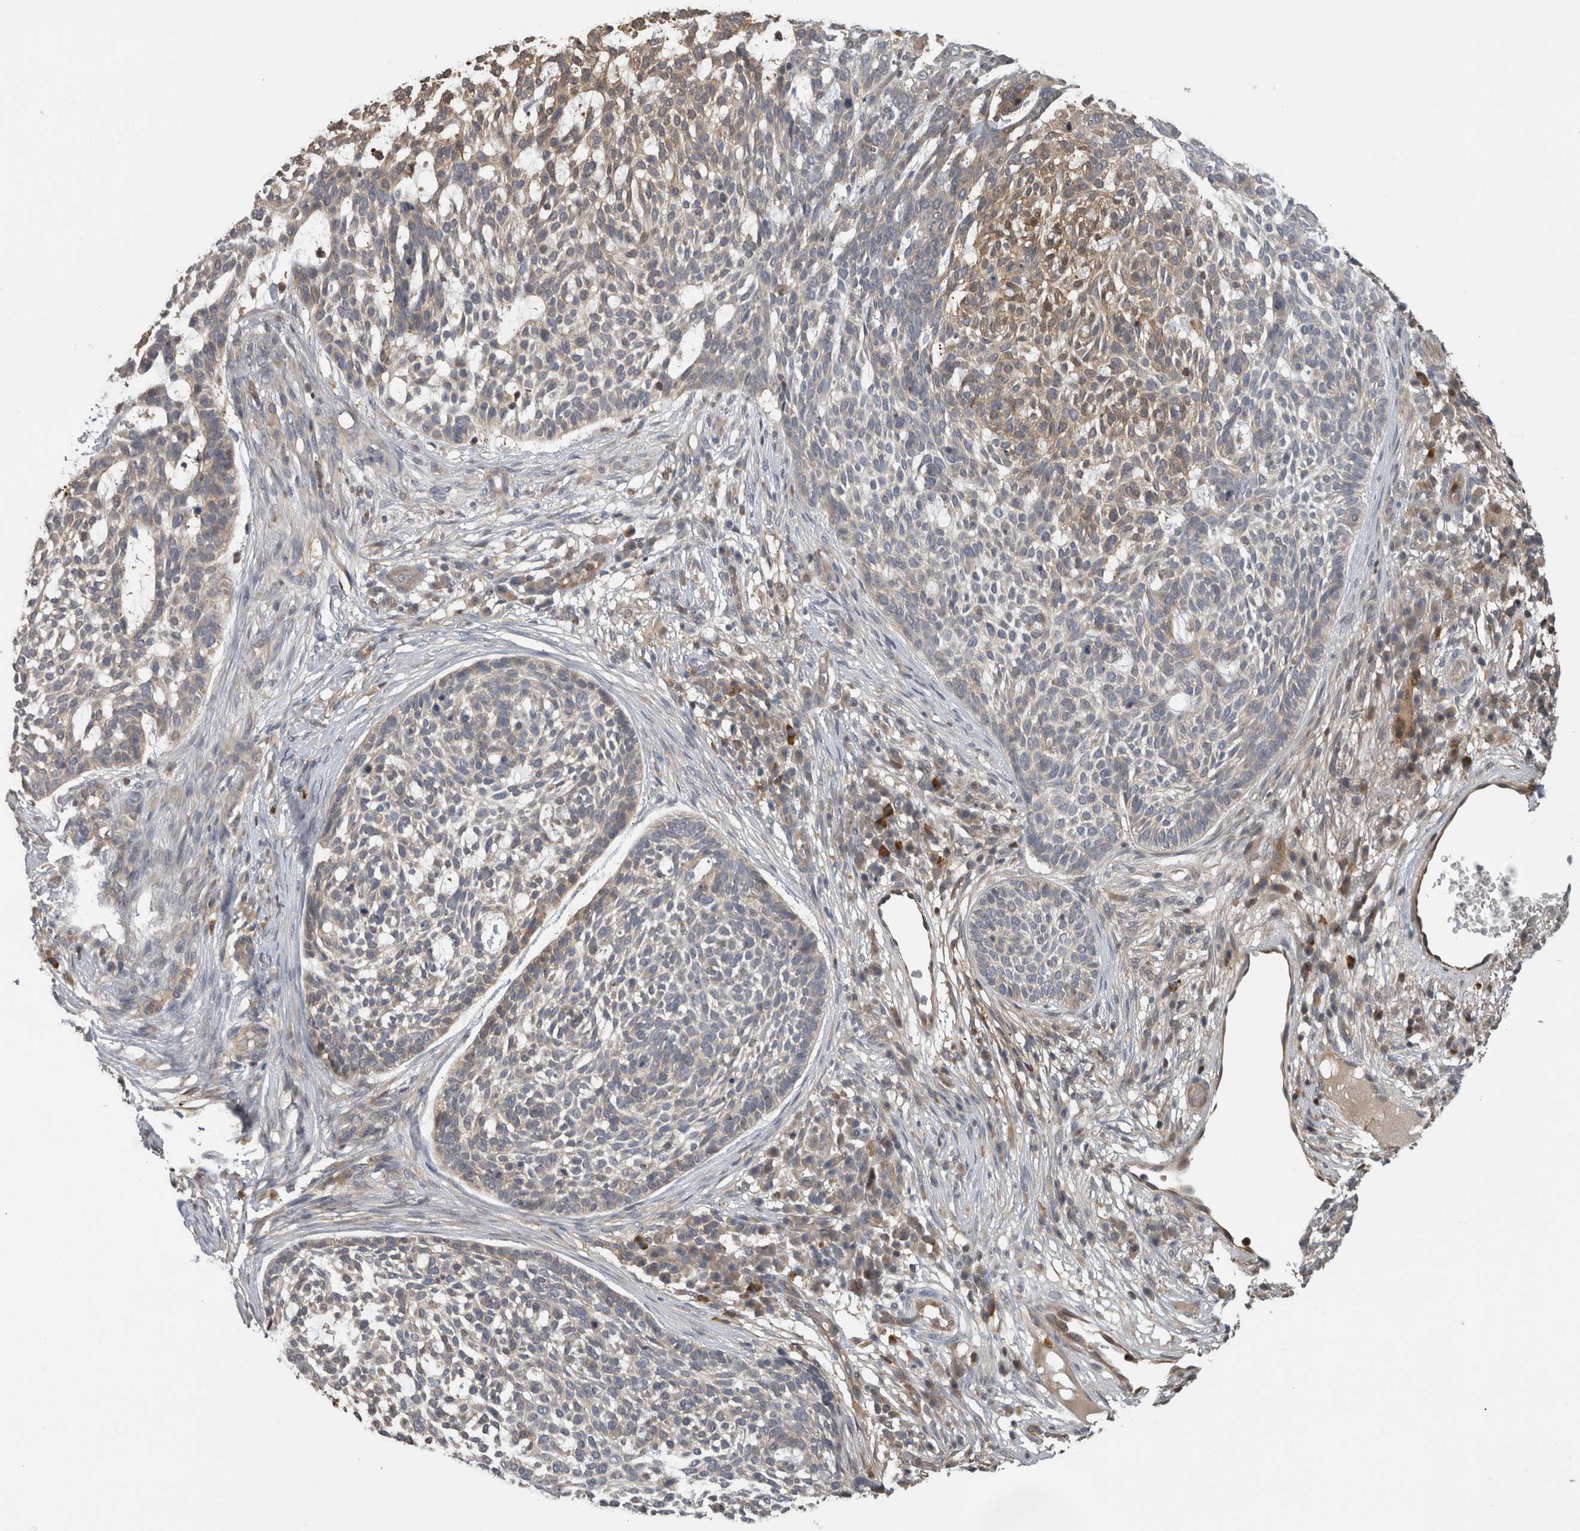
{"staining": {"intensity": "weak", "quantity": "<25%", "location": "cytoplasmic/membranous"}, "tissue": "skin cancer", "cell_type": "Tumor cells", "image_type": "cancer", "snomed": [{"axis": "morphology", "description": "Basal cell carcinoma"}, {"axis": "topography", "description": "Skin"}], "caption": "High magnification brightfield microscopy of skin cancer (basal cell carcinoma) stained with DAB (brown) and counterstained with hematoxylin (blue): tumor cells show no significant positivity.", "gene": "USH1G", "patient": {"sex": "female", "age": 64}}